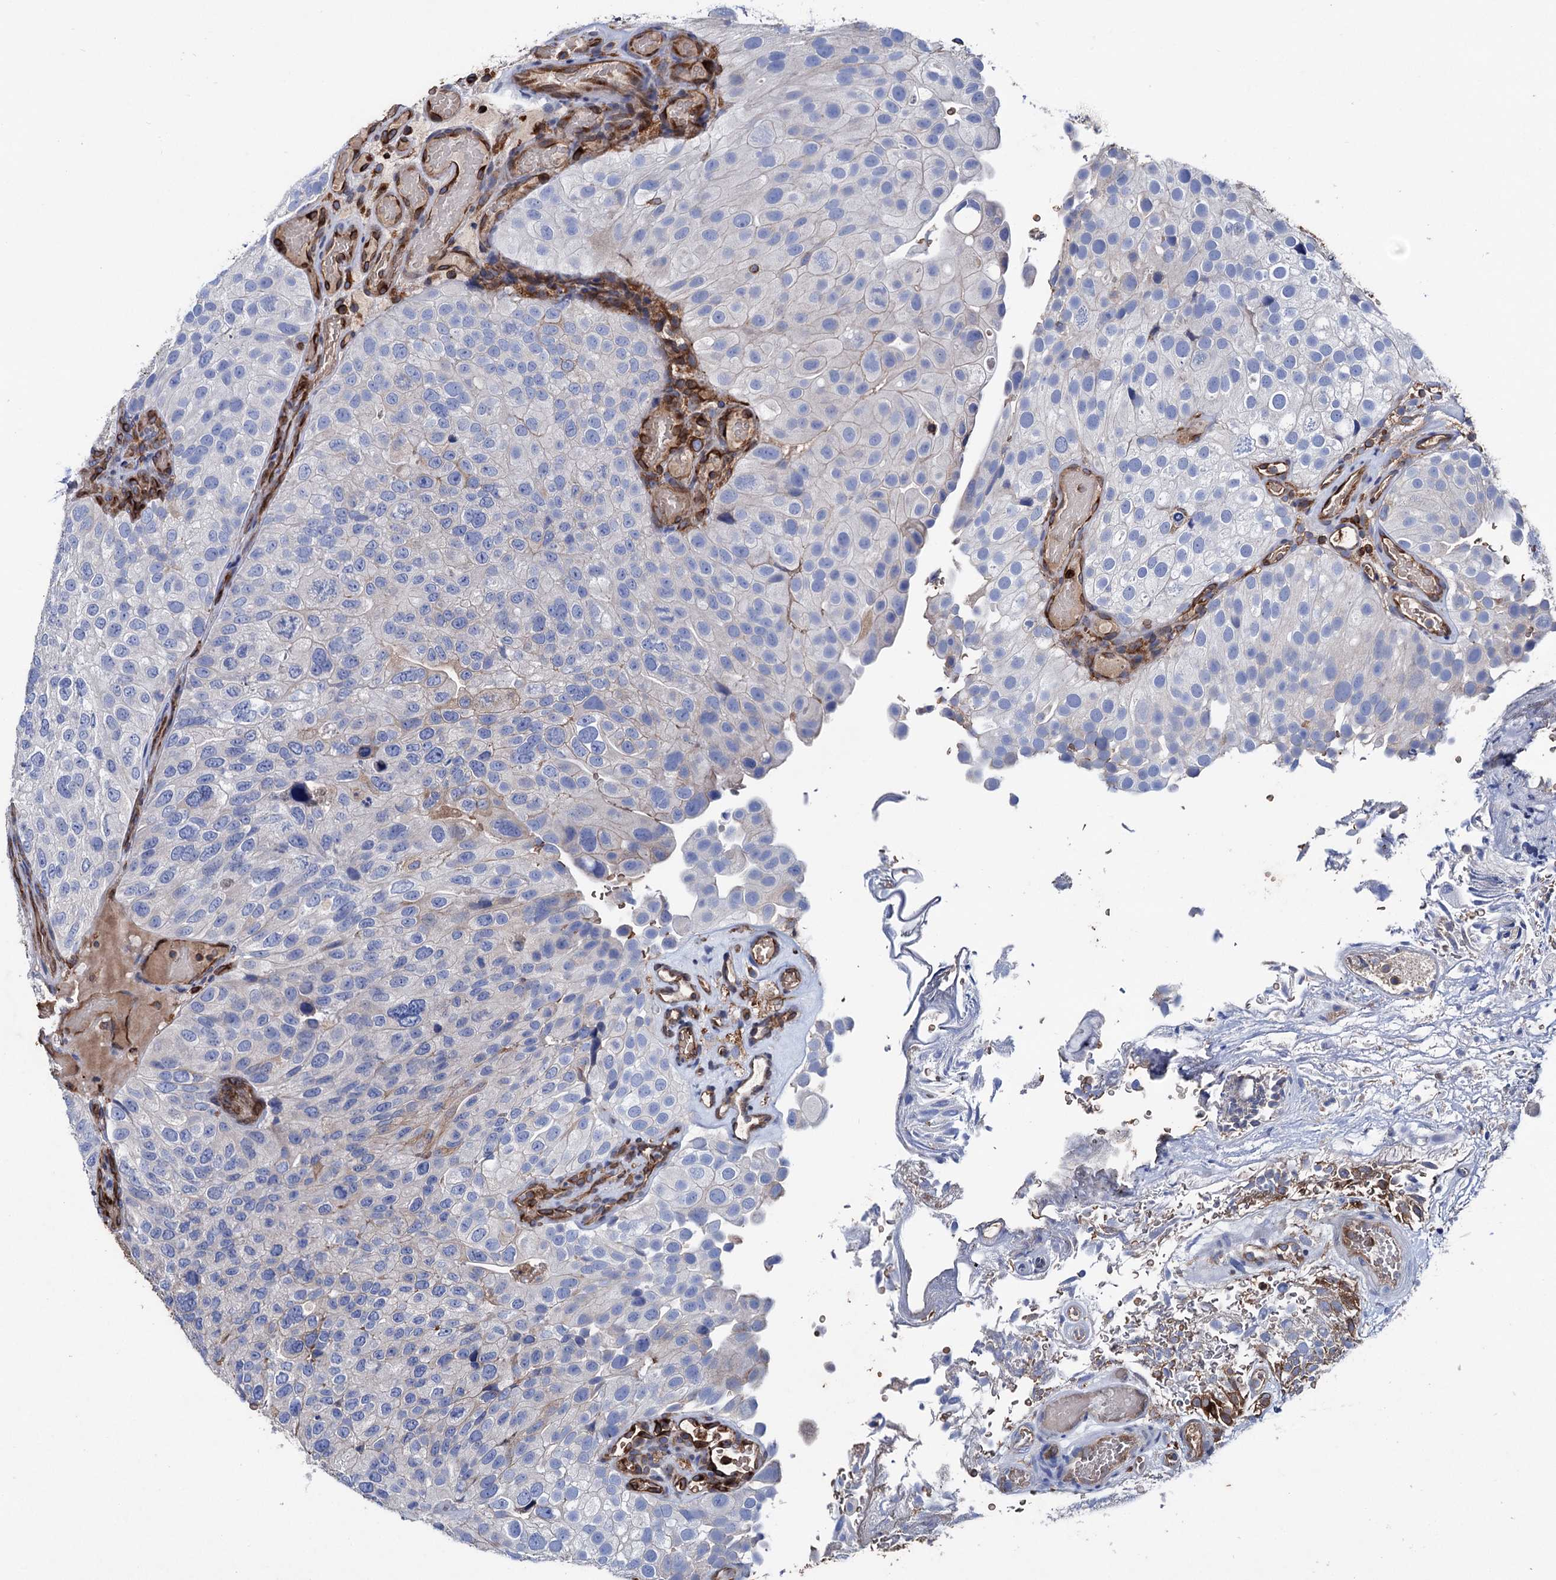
{"staining": {"intensity": "negative", "quantity": "none", "location": "none"}, "tissue": "urothelial cancer", "cell_type": "Tumor cells", "image_type": "cancer", "snomed": [{"axis": "morphology", "description": "Urothelial carcinoma, Low grade"}, {"axis": "topography", "description": "Urinary bladder"}], "caption": "Tumor cells are negative for protein expression in human urothelial cancer.", "gene": "STING1", "patient": {"sex": "male", "age": 78}}